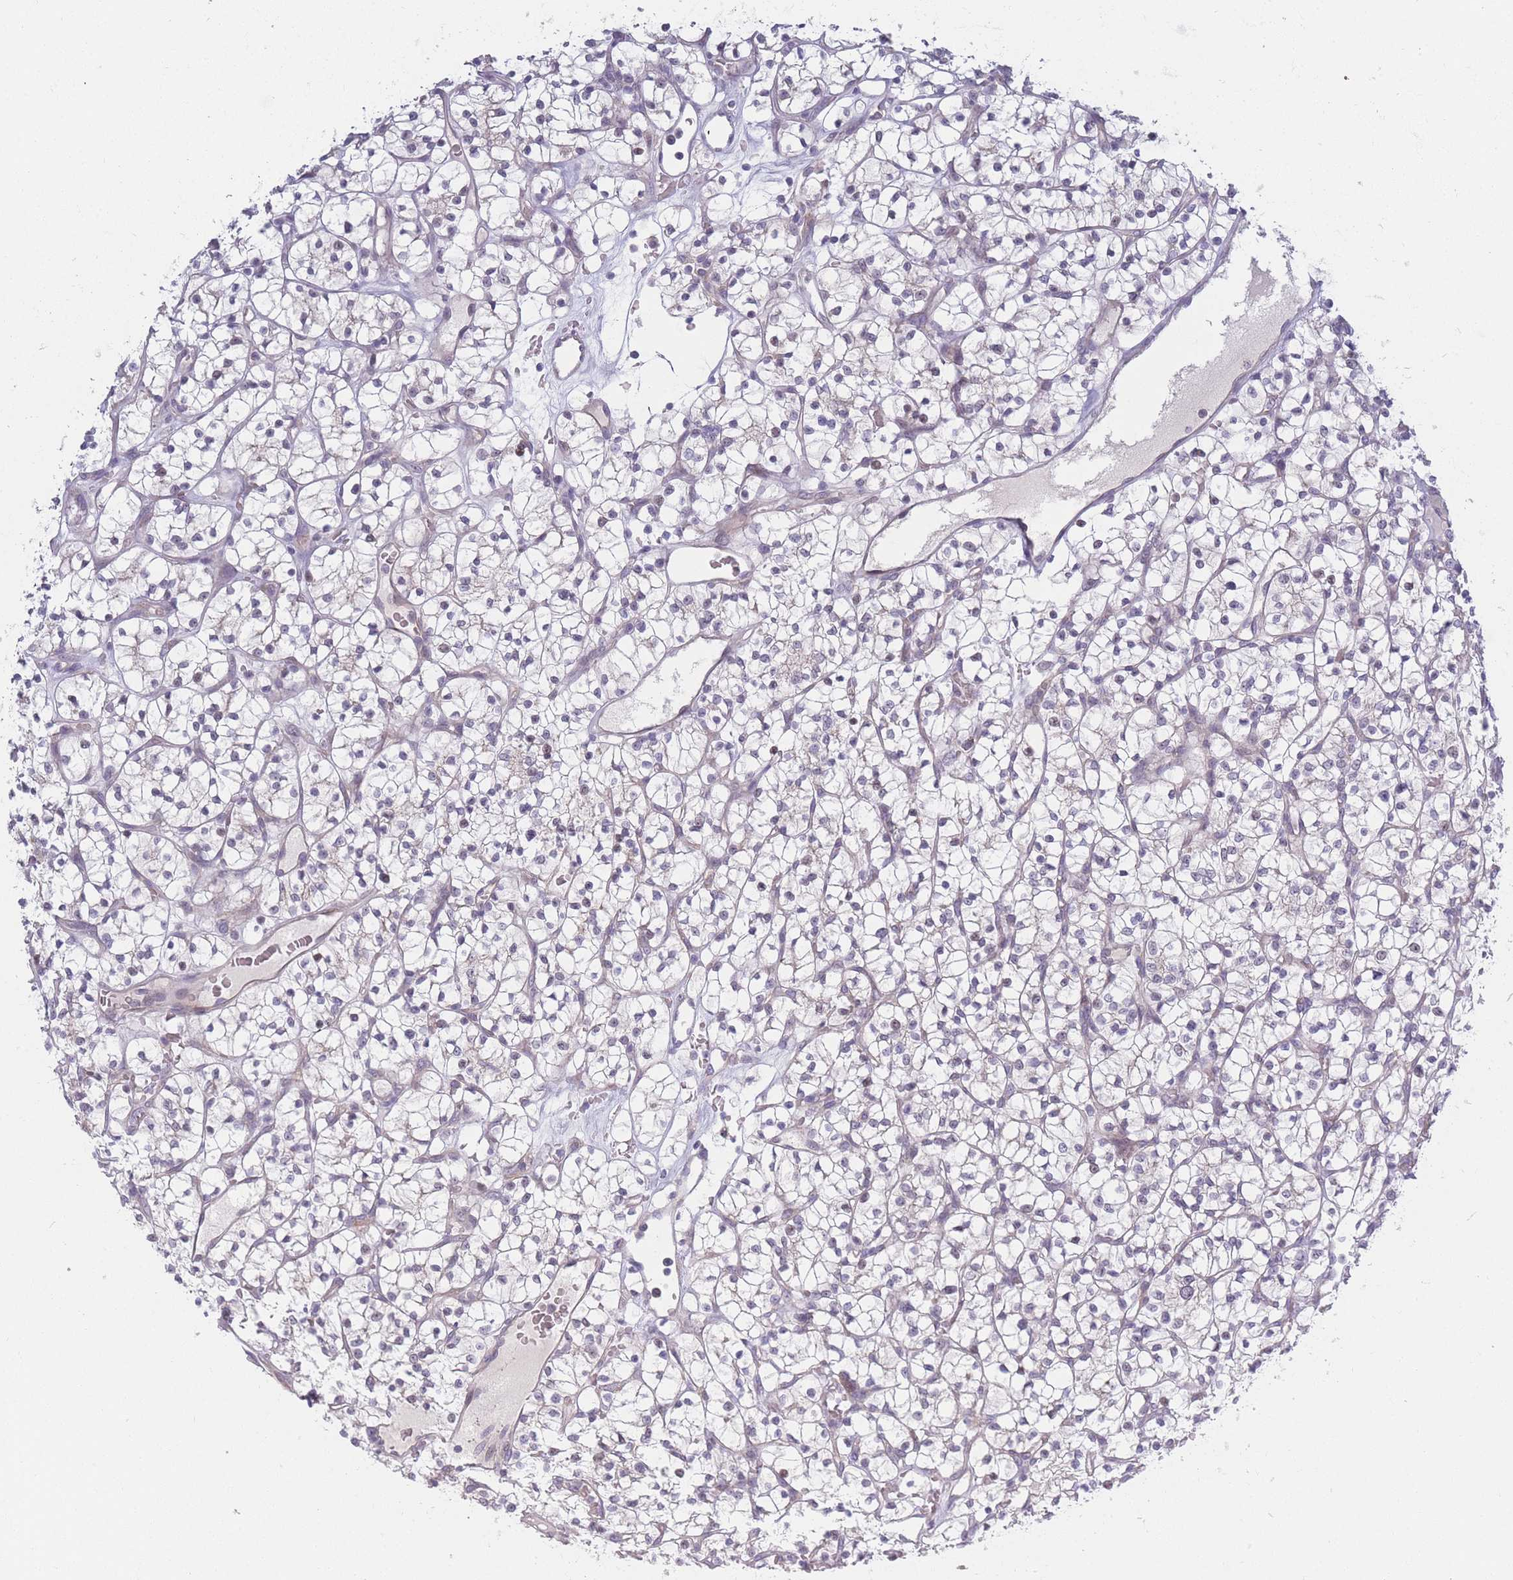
{"staining": {"intensity": "negative", "quantity": "none", "location": "none"}, "tissue": "renal cancer", "cell_type": "Tumor cells", "image_type": "cancer", "snomed": [{"axis": "morphology", "description": "Adenocarcinoma, NOS"}, {"axis": "topography", "description": "Kidney"}], "caption": "An image of human renal cancer is negative for staining in tumor cells.", "gene": "FAM227B", "patient": {"sex": "female", "age": 64}}